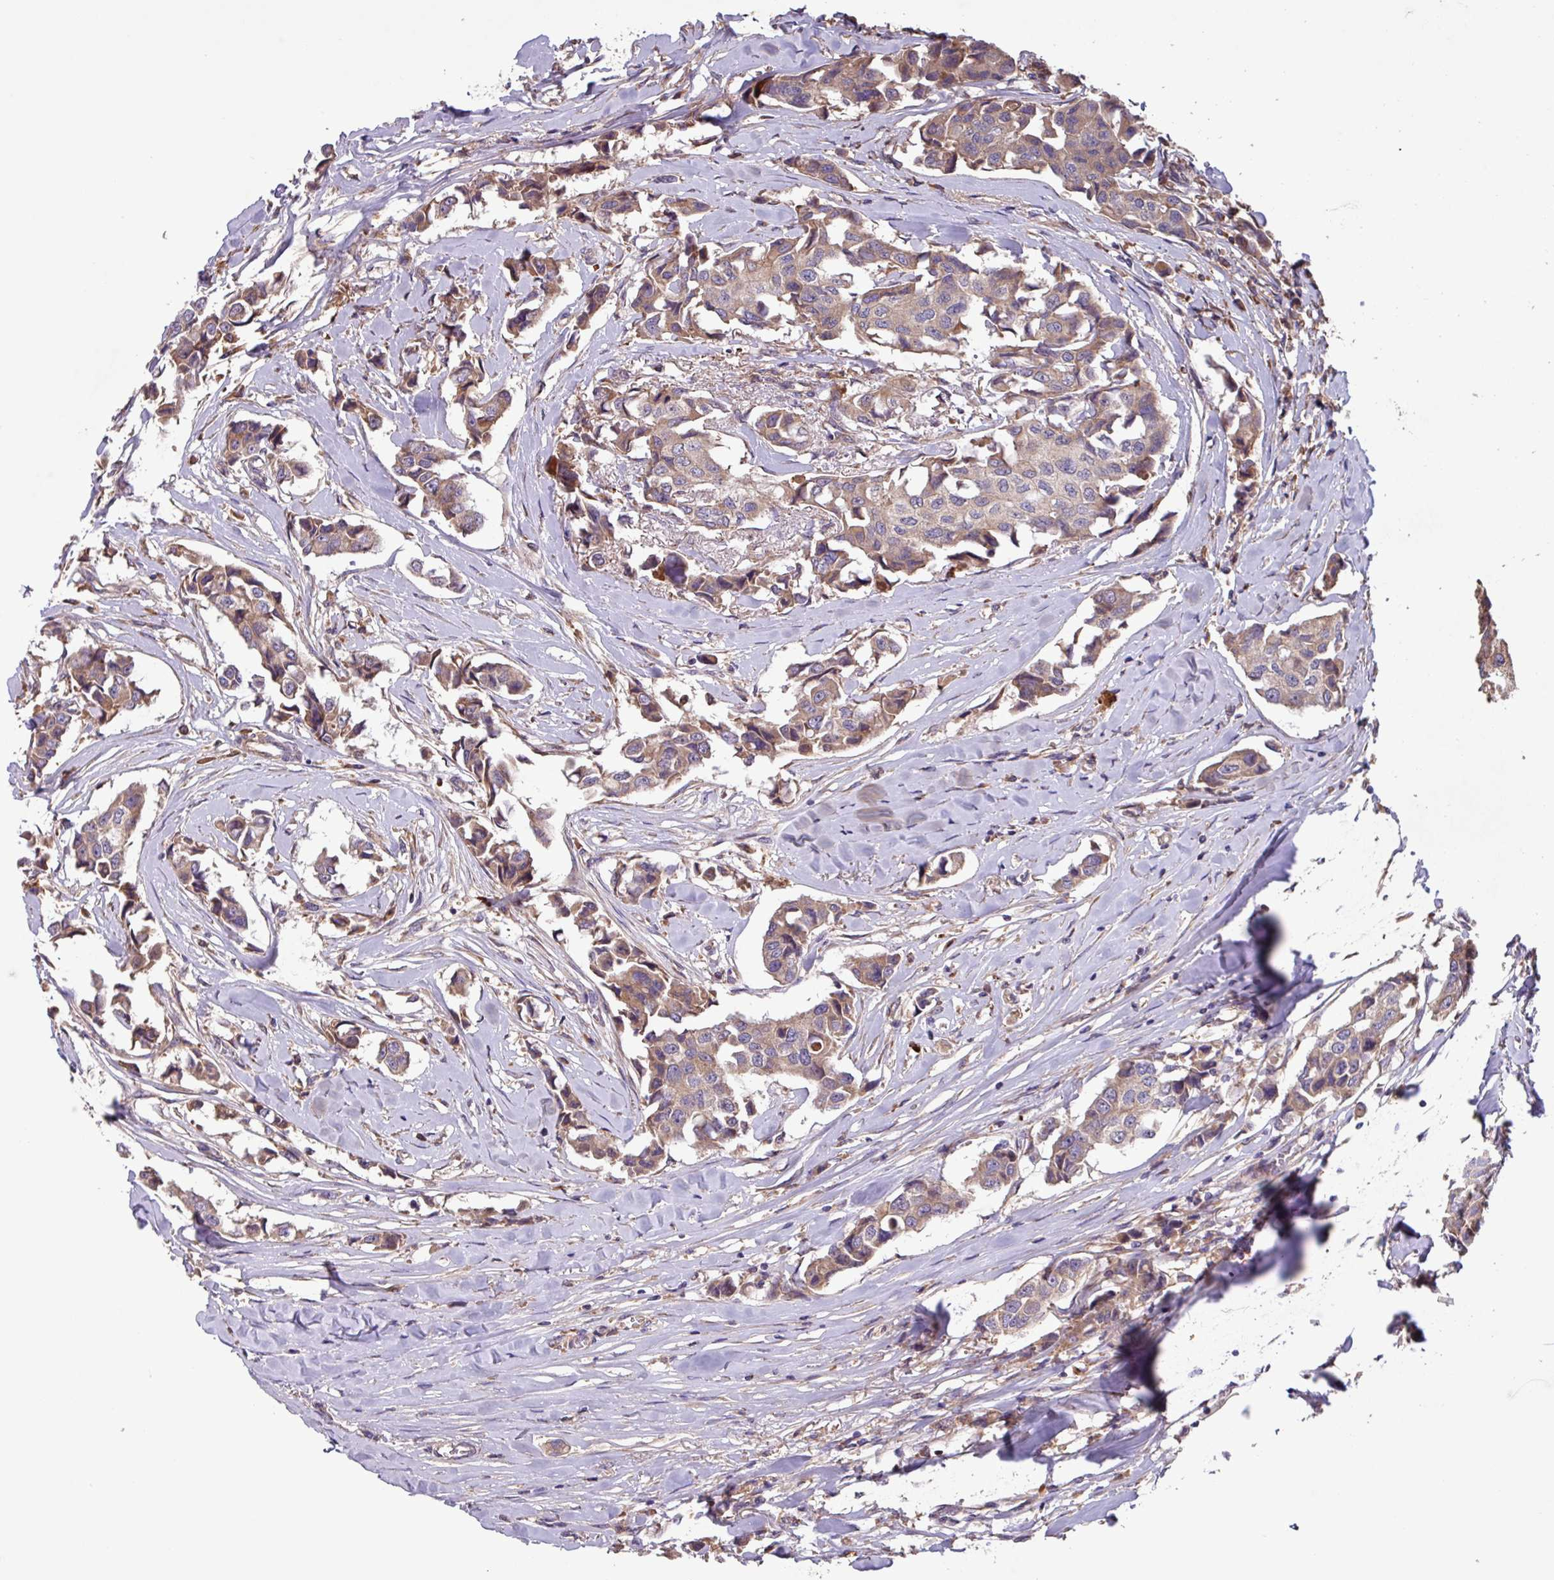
{"staining": {"intensity": "moderate", "quantity": ">75%", "location": "cytoplasmic/membranous"}, "tissue": "breast cancer", "cell_type": "Tumor cells", "image_type": "cancer", "snomed": [{"axis": "morphology", "description": "Duct carcinoma"}, {"axis": "topography", "description": "Breast"}], "caption": "An immunohistochemistry image of neoplastic tissue is shown. Protein staining in brown highlights moderate cytoplasmic/membranous positivity in breast cancer within tumor cells.", "gene": "PTPRQ", "patient": {"sex": "female", "age": 80}}